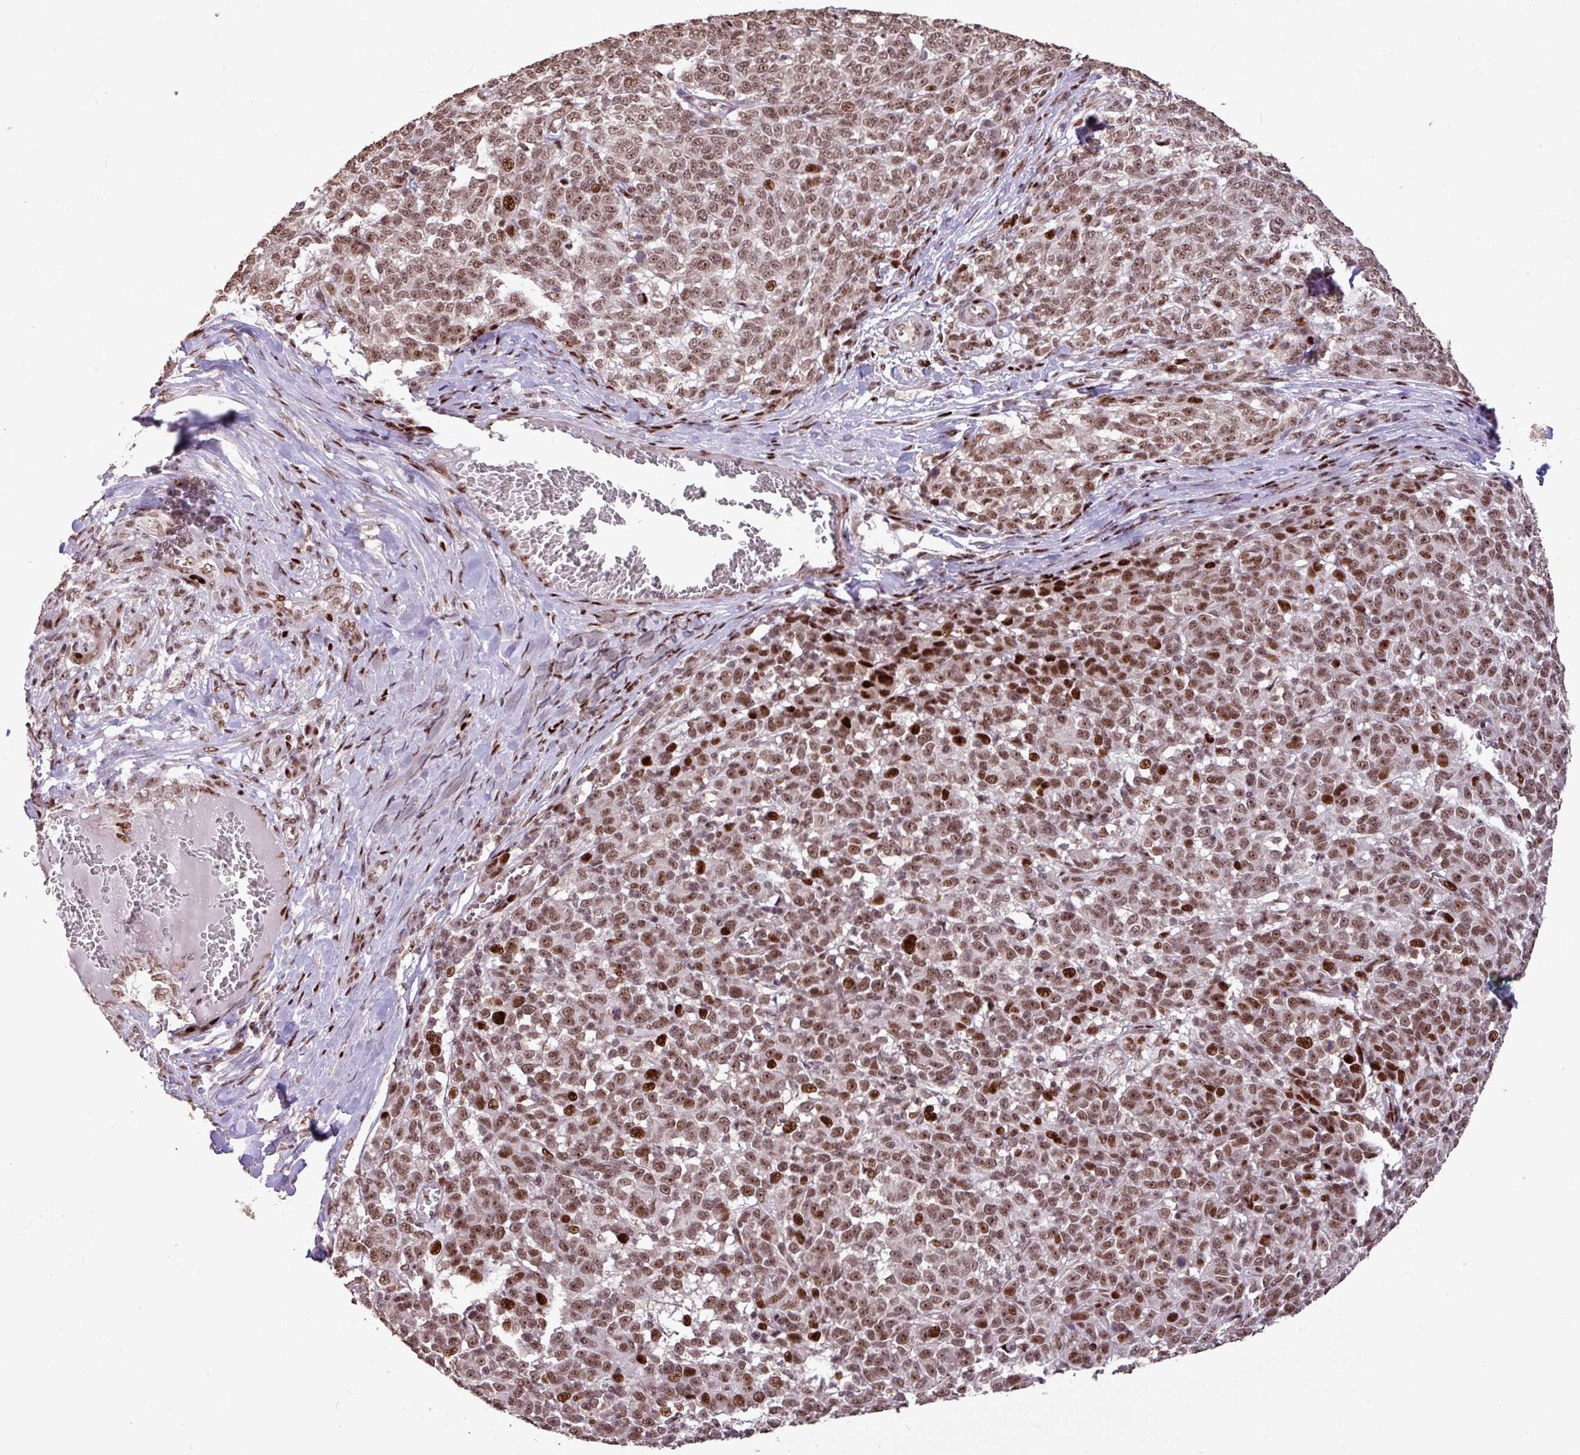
{"staining": {"intensity": "strong", "quantity": ">75%", "location": "nuclear"}, "tissue": "melanoma", "cell_type": "Tumor cells", "image_type": "cancer", "snomed": [{"axis": "morphology", "description": "Malignant melanoma, NOS"}, {"axis": "topography", "description": "Skin"}], "caption": "Immunohistochemistry (IHC) photomicrograph of human melanoma stained for a protein (brown), which demonstrates high levels of strong nuclear positivity in about >75% of tumor cells.", "gene": "ZNF709", "patient": {"sex": "male", "age": 49}}